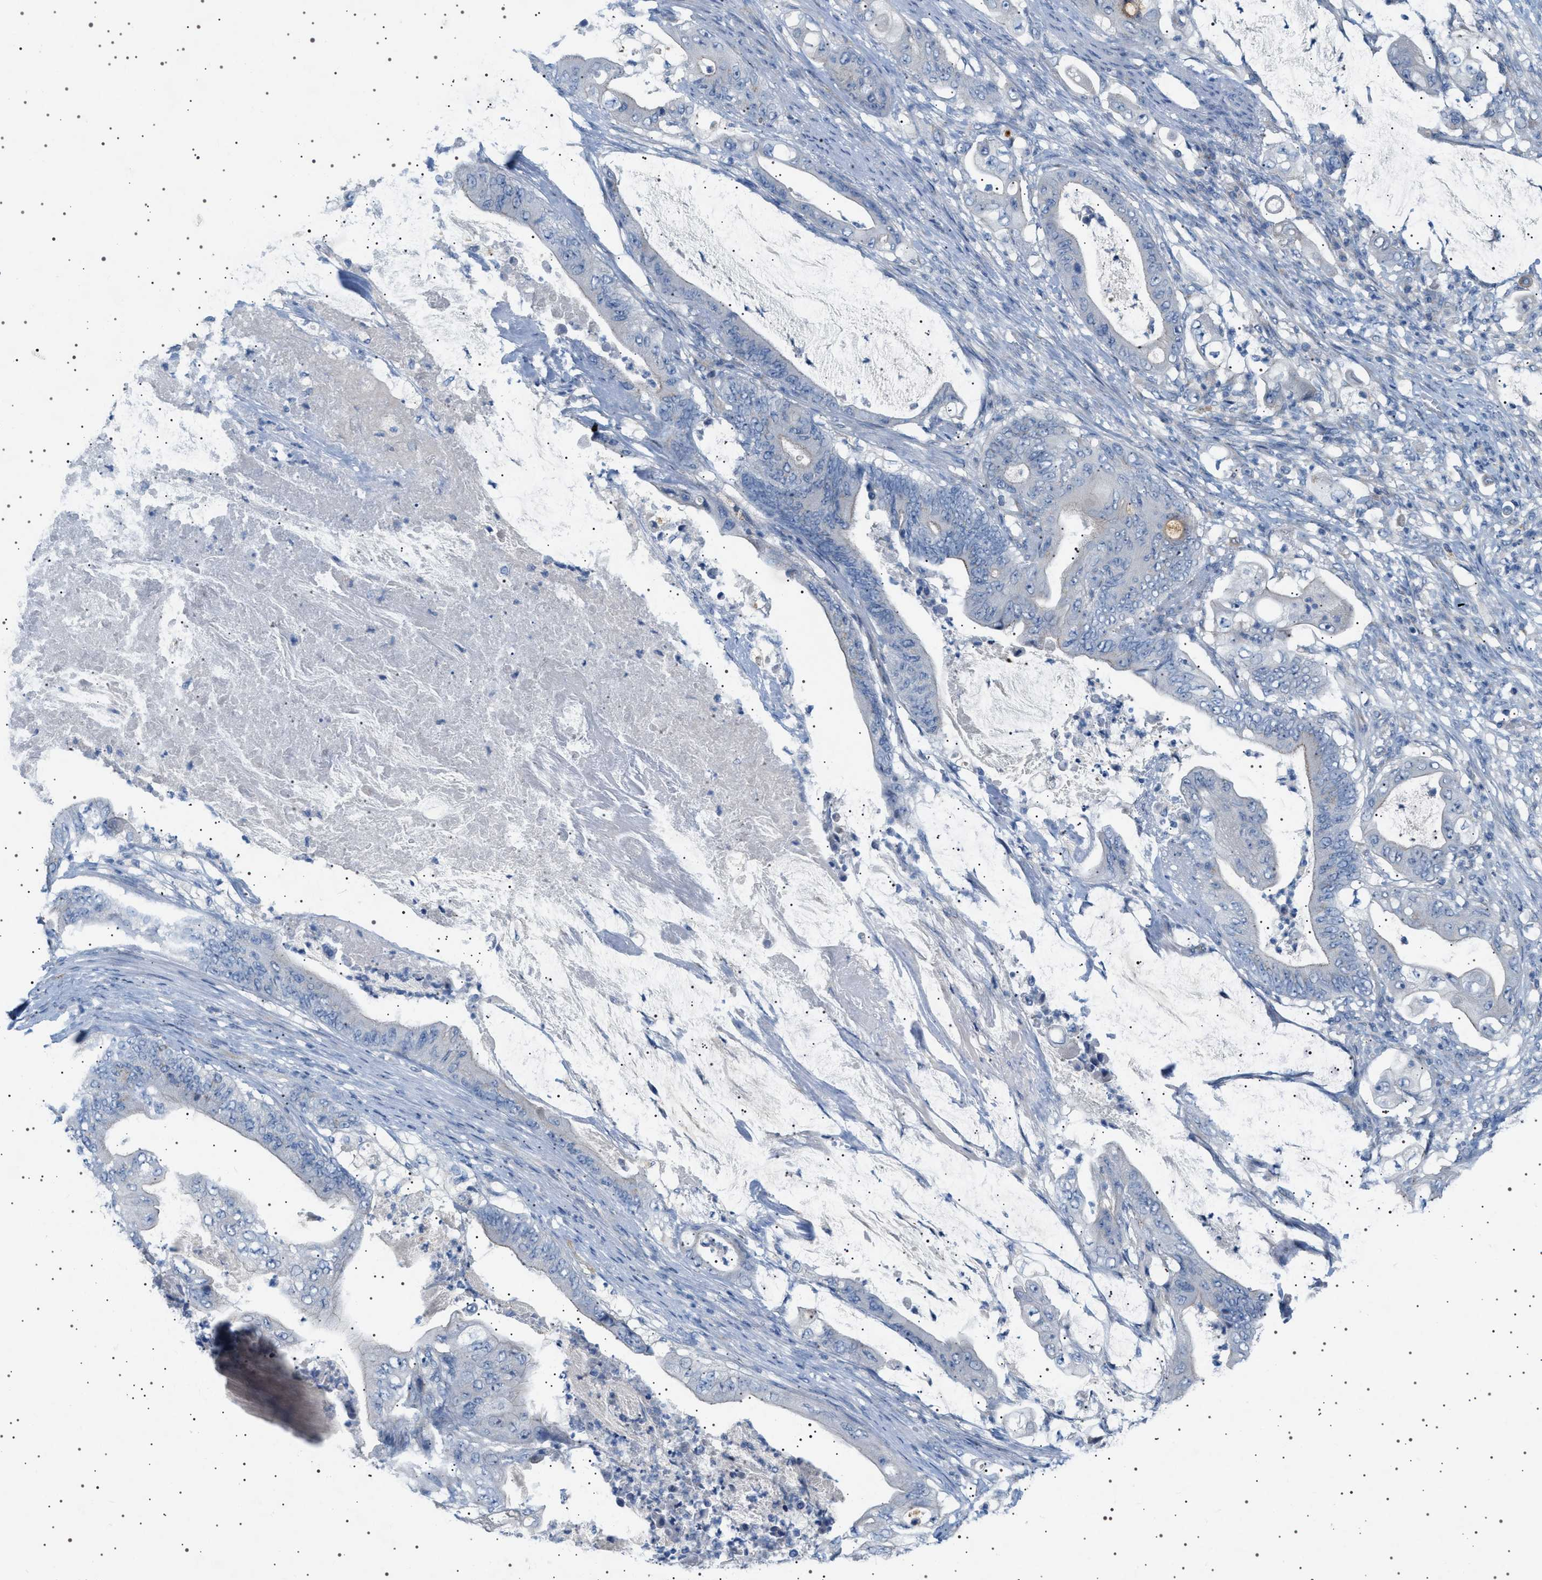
{"staining": {"intensity": "negative", "quantity": "none", "location": "none"}, "tissue": "stomach cancer", "cell_type": "Tumor cells", "image_type": "cancer", "snomed": [{"axis": "morphology", "description": "Adenocarcinoma, NOS"}, {"axis": "topography", "description": "Stomach"}], "caption": "Histopathology image shows no significant protein staining in tumor cells of stomach cancer. (DAB IHC, high magnification).", "gene": "ADCY10", "patient": {"sex": "female", "age": 73}}